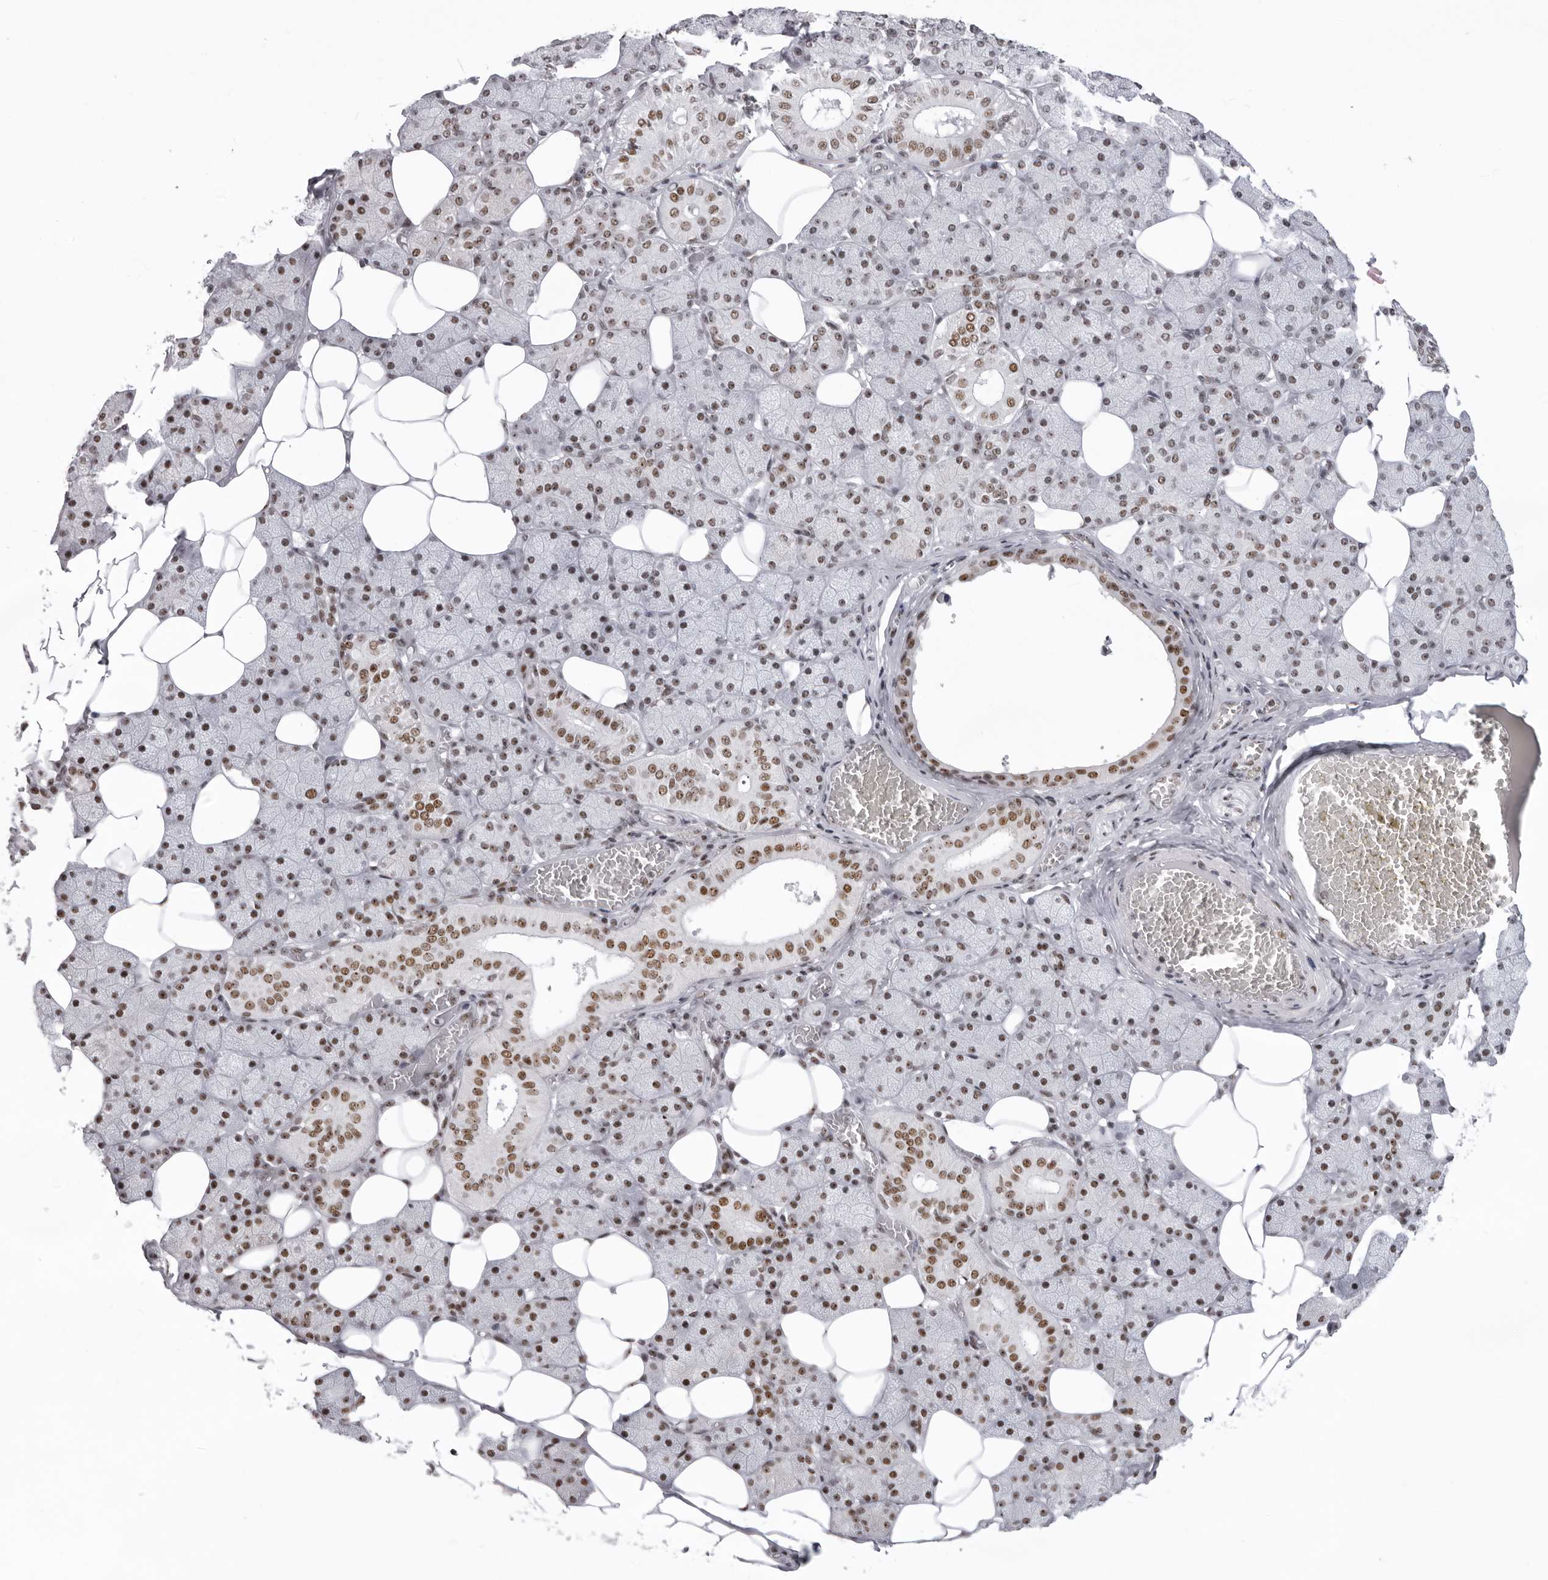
{"staining": {"intensity": "strong", "quantity": ">75%", "location": "nuclear"}, "tissue": "salivary gland", "cell_type": "Glandular cells", "image_type": "normal", "snomed": [{"axis": "morphology", "description": "Normal tissue, NOS"}, {"axis": "topography", "description": "Salivary gland"}], "caption": "Brown immunohistochemical staining in unremarkable human salivary gland exhibits strong nuclear staining in about >75% of glandular cells.", "gene": "DHX9", "patient": {"sex": "female", "age": 33}}